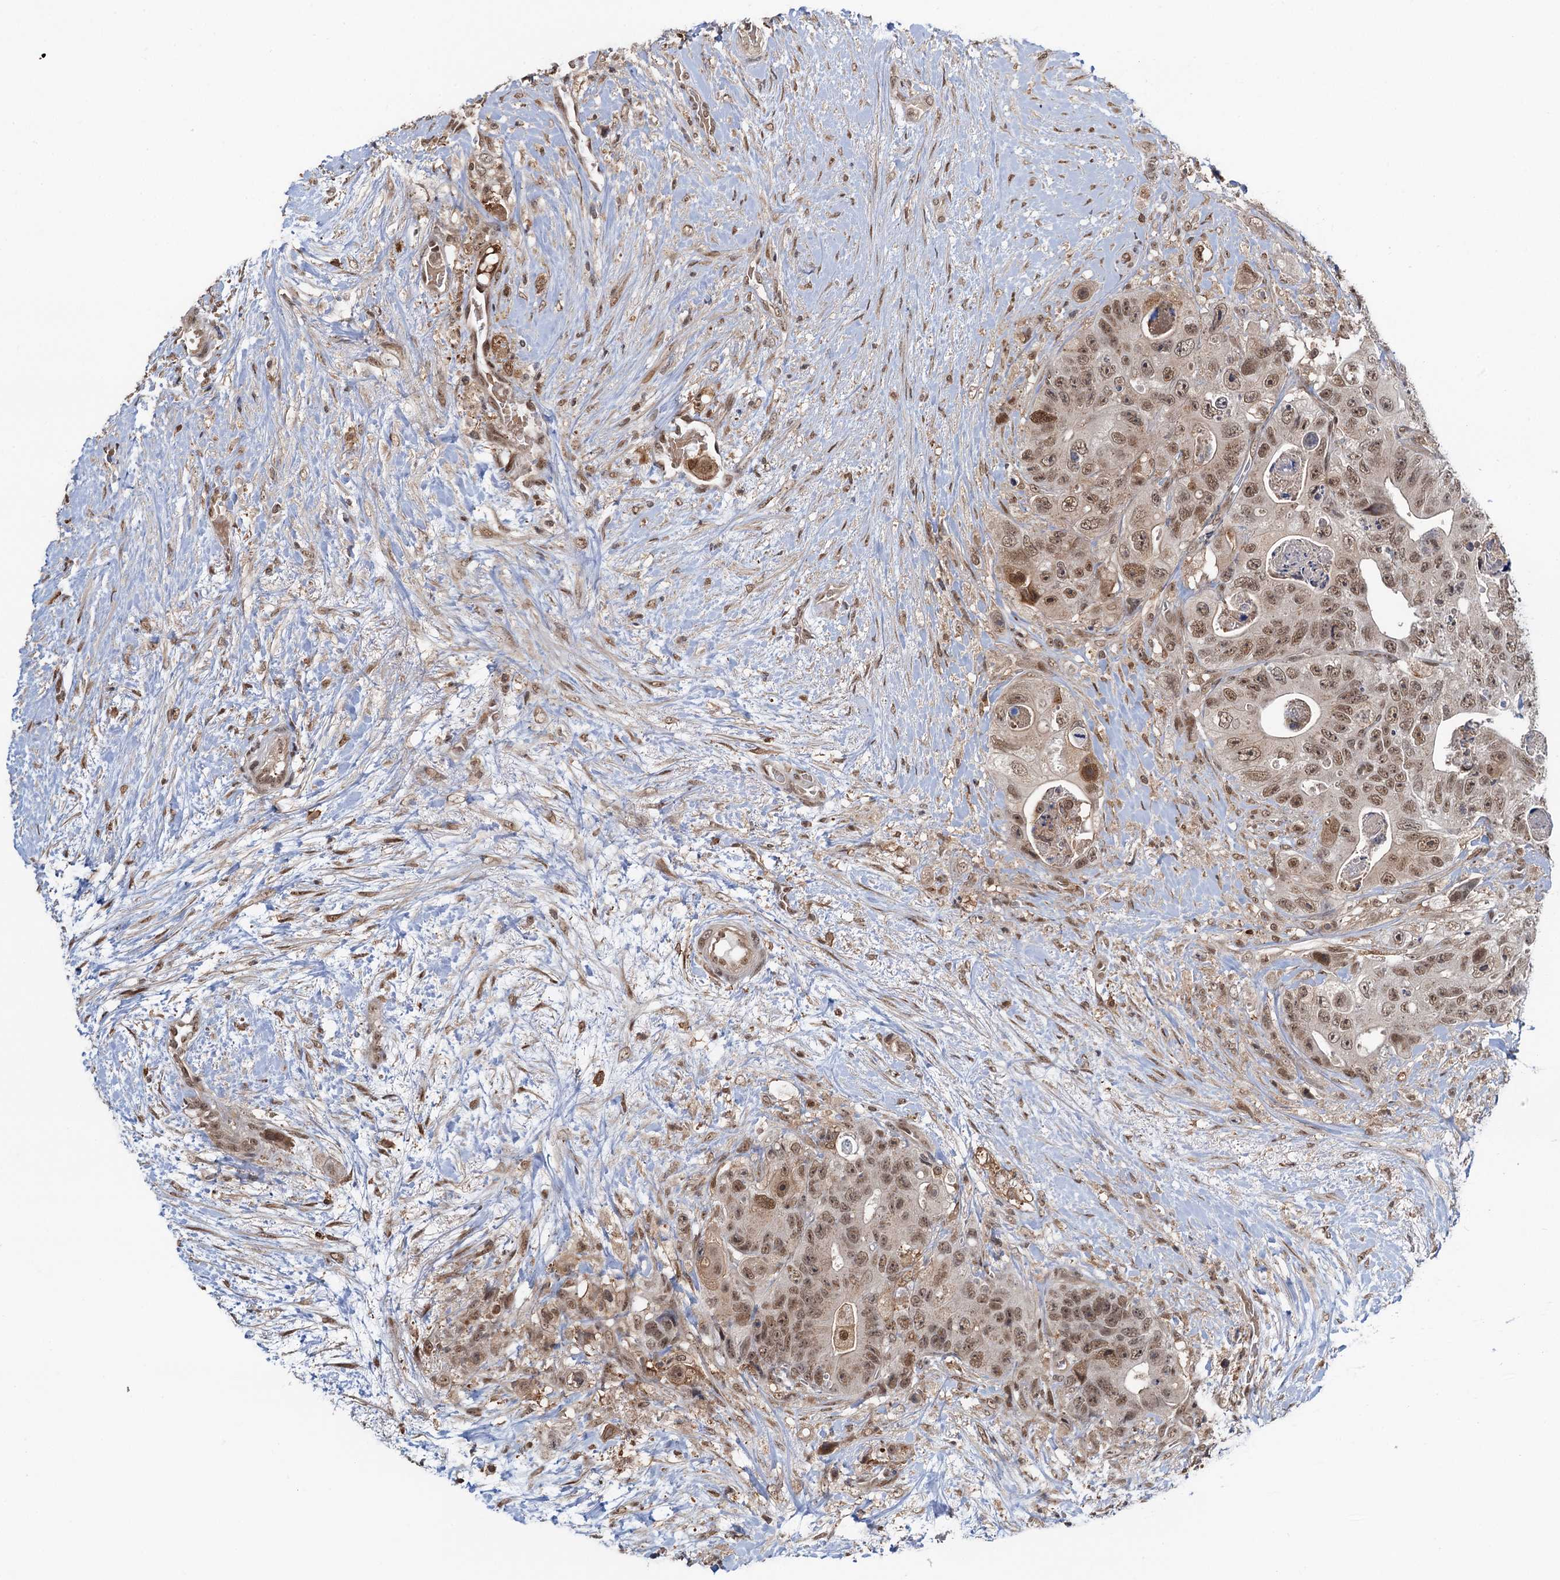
{"staining": {"intensity": "moderate", "quantity": ">75%", "location": "nuclear"}, "tissue": "colorectal cancer", "cell_type": "Tumor cells", "image_type": "cancer", "snomed": [{"axis": "morphology", "description": "Adenocarcinoma, NOS"}, {"axis": "topography", "description": "Colon"}], "caption": "Immunohistochemistry (IHC) image of human adenocarcinoma (colorectal) stained for a protein (brown), which displays medium levels of moderate nuclear positivity in approximately >75% of tumor cells.", "gene": "ZNF609", "patient": {"sex": "female", "age": 46}}